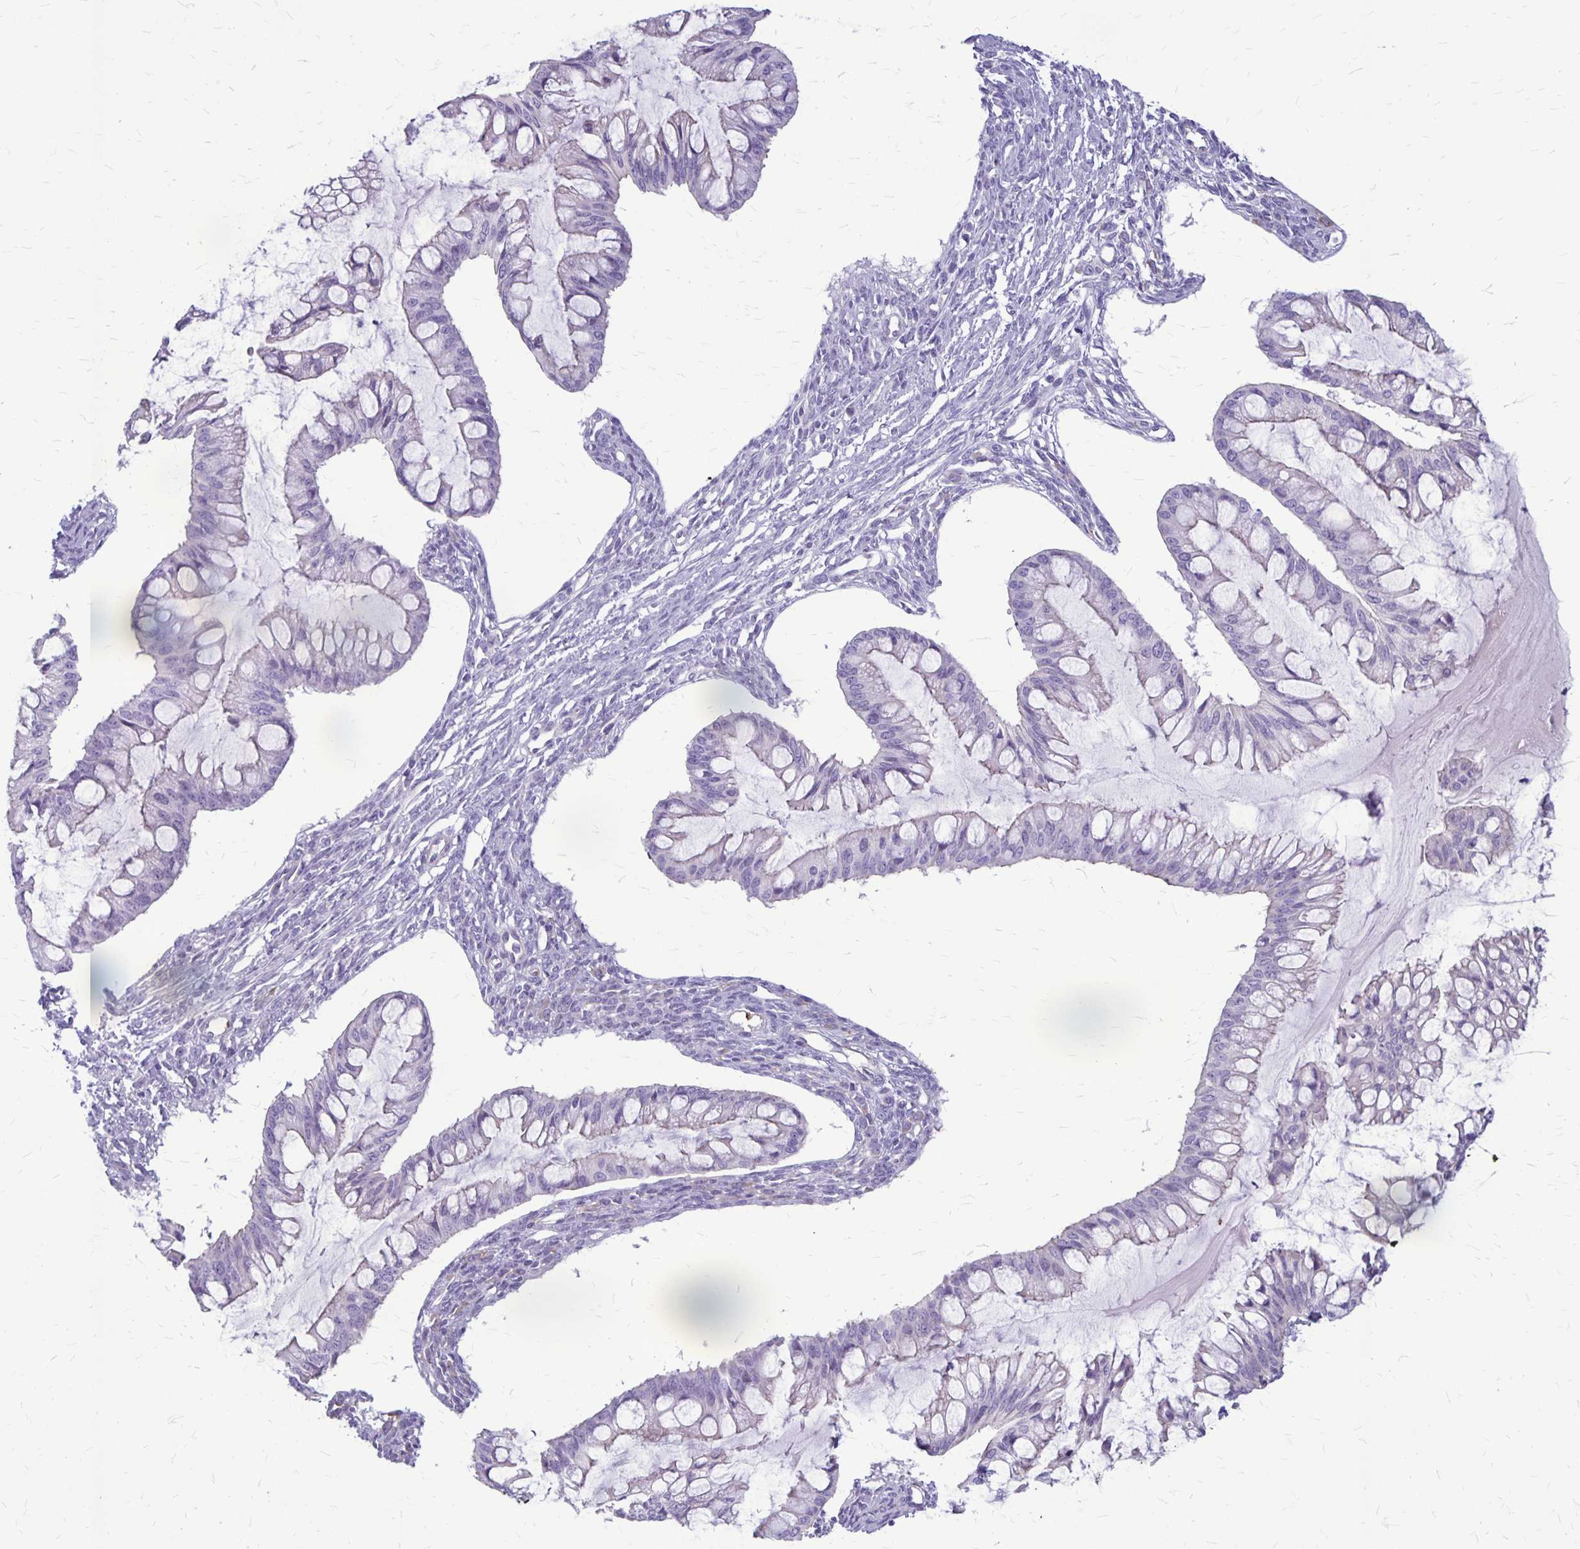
{"staining": {"intensity": "negative", "quantity": "none", "location": "none"}, "tissue": "ovarian cancer", "cell_type": "Tumor cells", "image_type": "cancer", "snomed": [{"axis": "morphology", "description": "Cystadenocarcinoma, mucinous, NOS"}, {"axis": "topography", "description": "Ovary"}], "caption": "Immunohistochemistry (IHC) image of neoplastic tissue: human ovarian cancer (mucinous cystadenocarcinoma) stained with DAB (3,3'-diaminobenzidine) reveals no significant protein expression in tumor cells.", "gene": "GP9", "patient": {"sex": "female", "age": 73}}